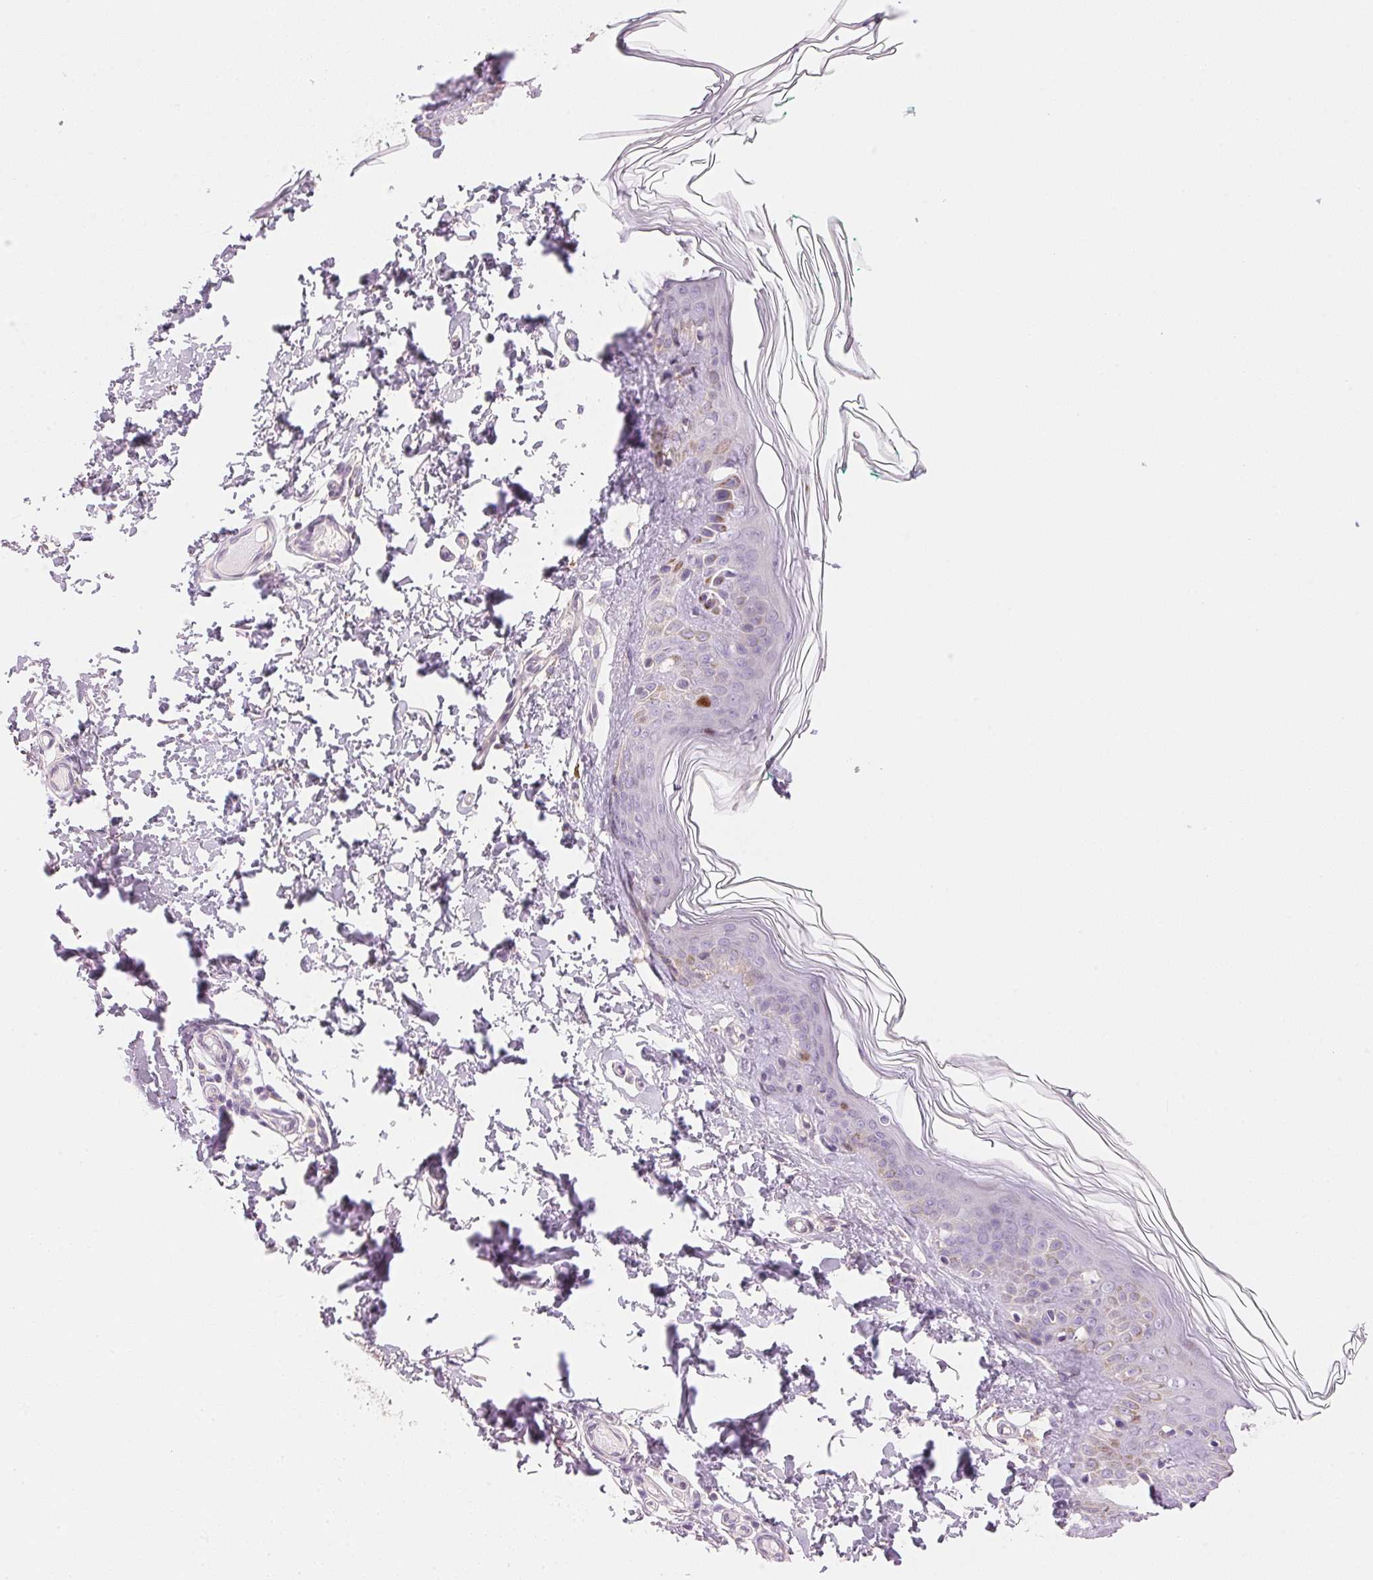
{"staining": {"intensity": "negative", "quantity": "none", "location": "none"}, "tissue": "skin", "cell_type": "Fibroblasts", "image_type": "normal", "snomed": [{"axis": "morphology", "description": "Normal tissue, NOS"}, {"axis": "topography", "description": "Skin"}, {"axis": "topography", "description": "Peripheral nerve tissue"}], "caption": "This is an immunohistochemistry (IHC) histopathology image of unremarkable skin. There is no positivity in fibroblasts.", "gene": "SMTN", "patient": {"sex": "female", "age": 45}}